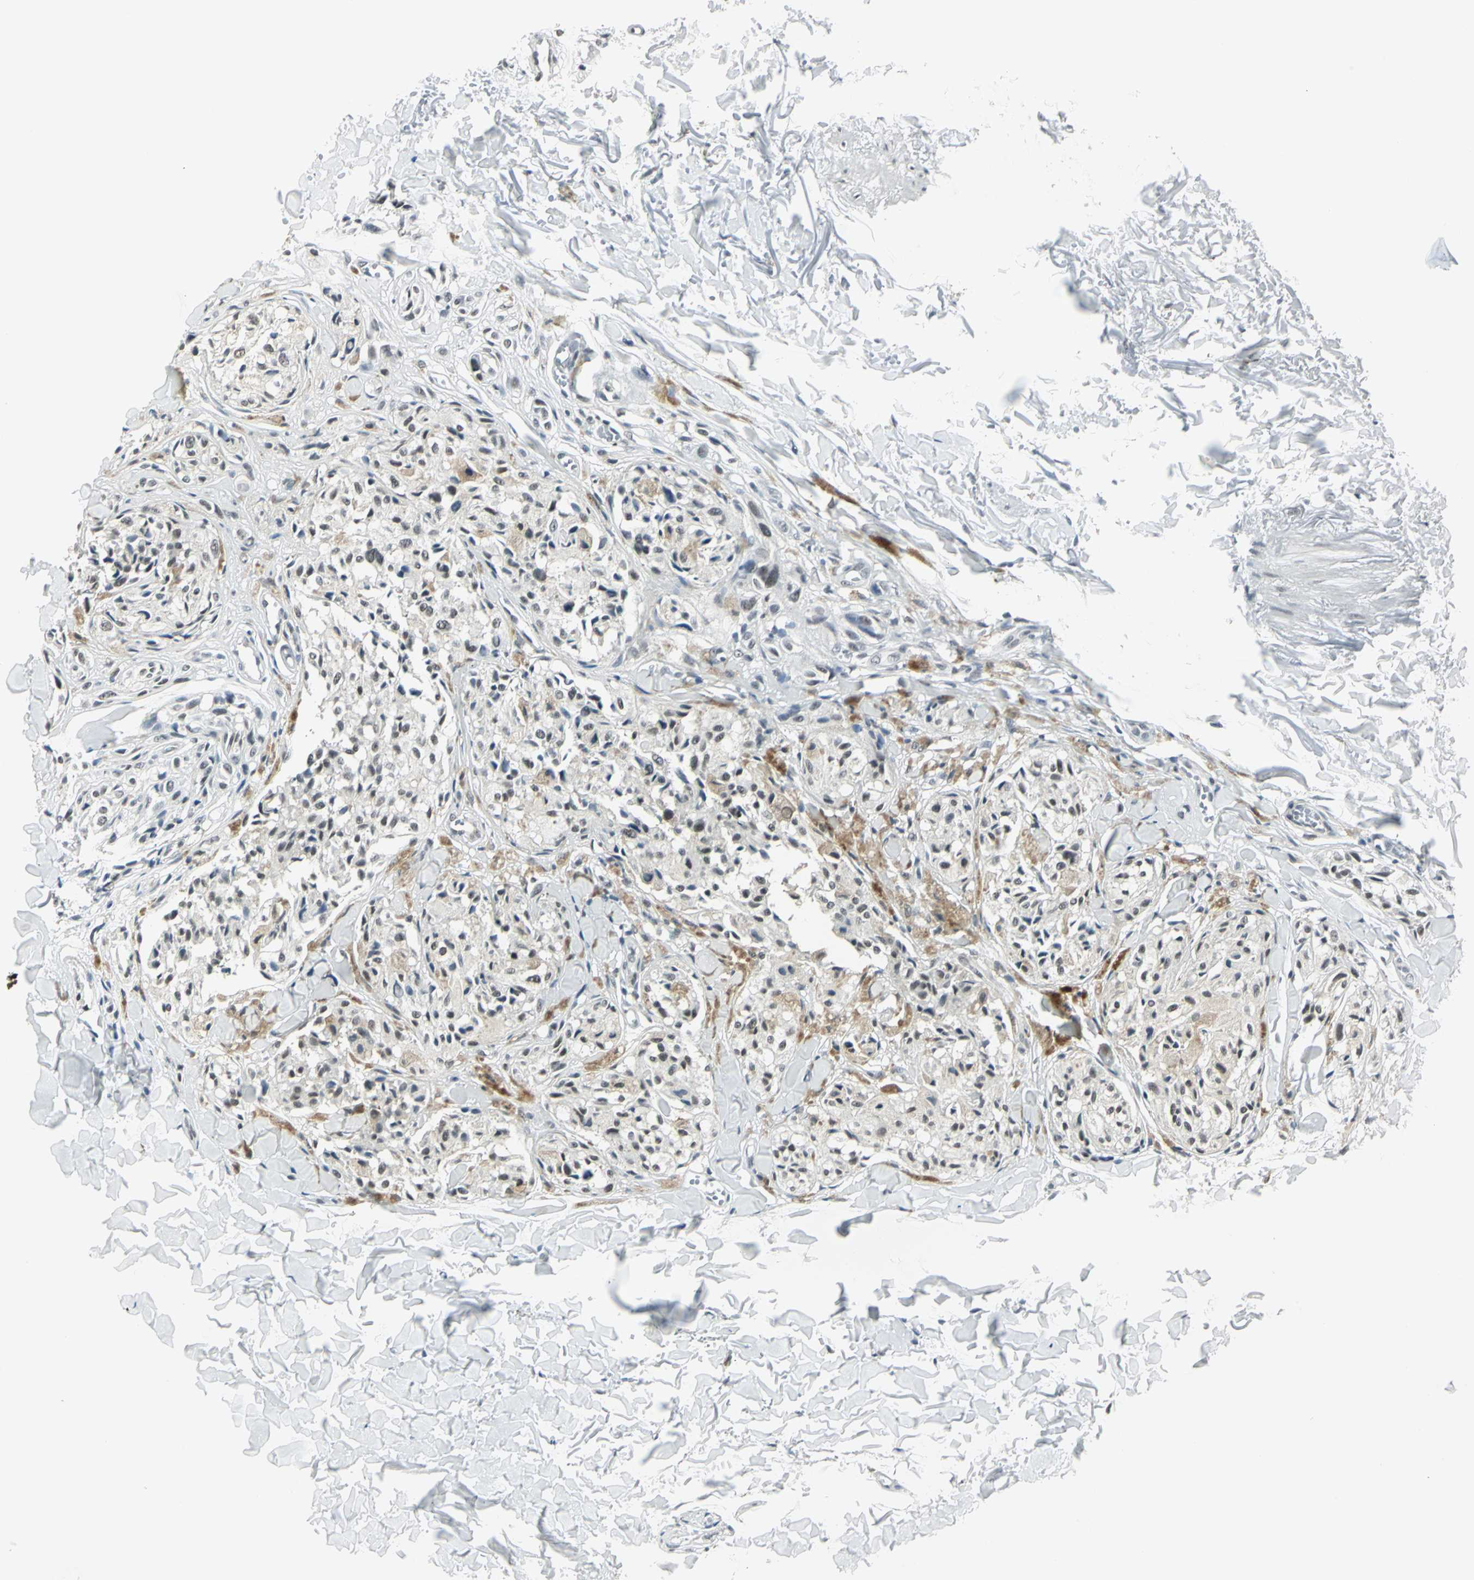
{"staining": {"intensity": "weak", "quantity": "25%-75%", "location": "cytoplasmic/membranous,nuclear"}, "tissue": "melanoma", "cell_type": "Tumor cells", "image_type": "cancer", "snomed": [{"axis": "morphology", "description": "Malignant melanoma, Metastatic site"}, {"axis": "topography", "description": "Skin"}], "caption": "Malignant melanoma (metastatic site) stained with immunohistochemistry demonstrates weak cytoplasmic/membranous and nuclear staining in approximately 25%-75% of tumor cells.", "gene": "ADNP", "patient": {"sex": "female", "age": 66}}